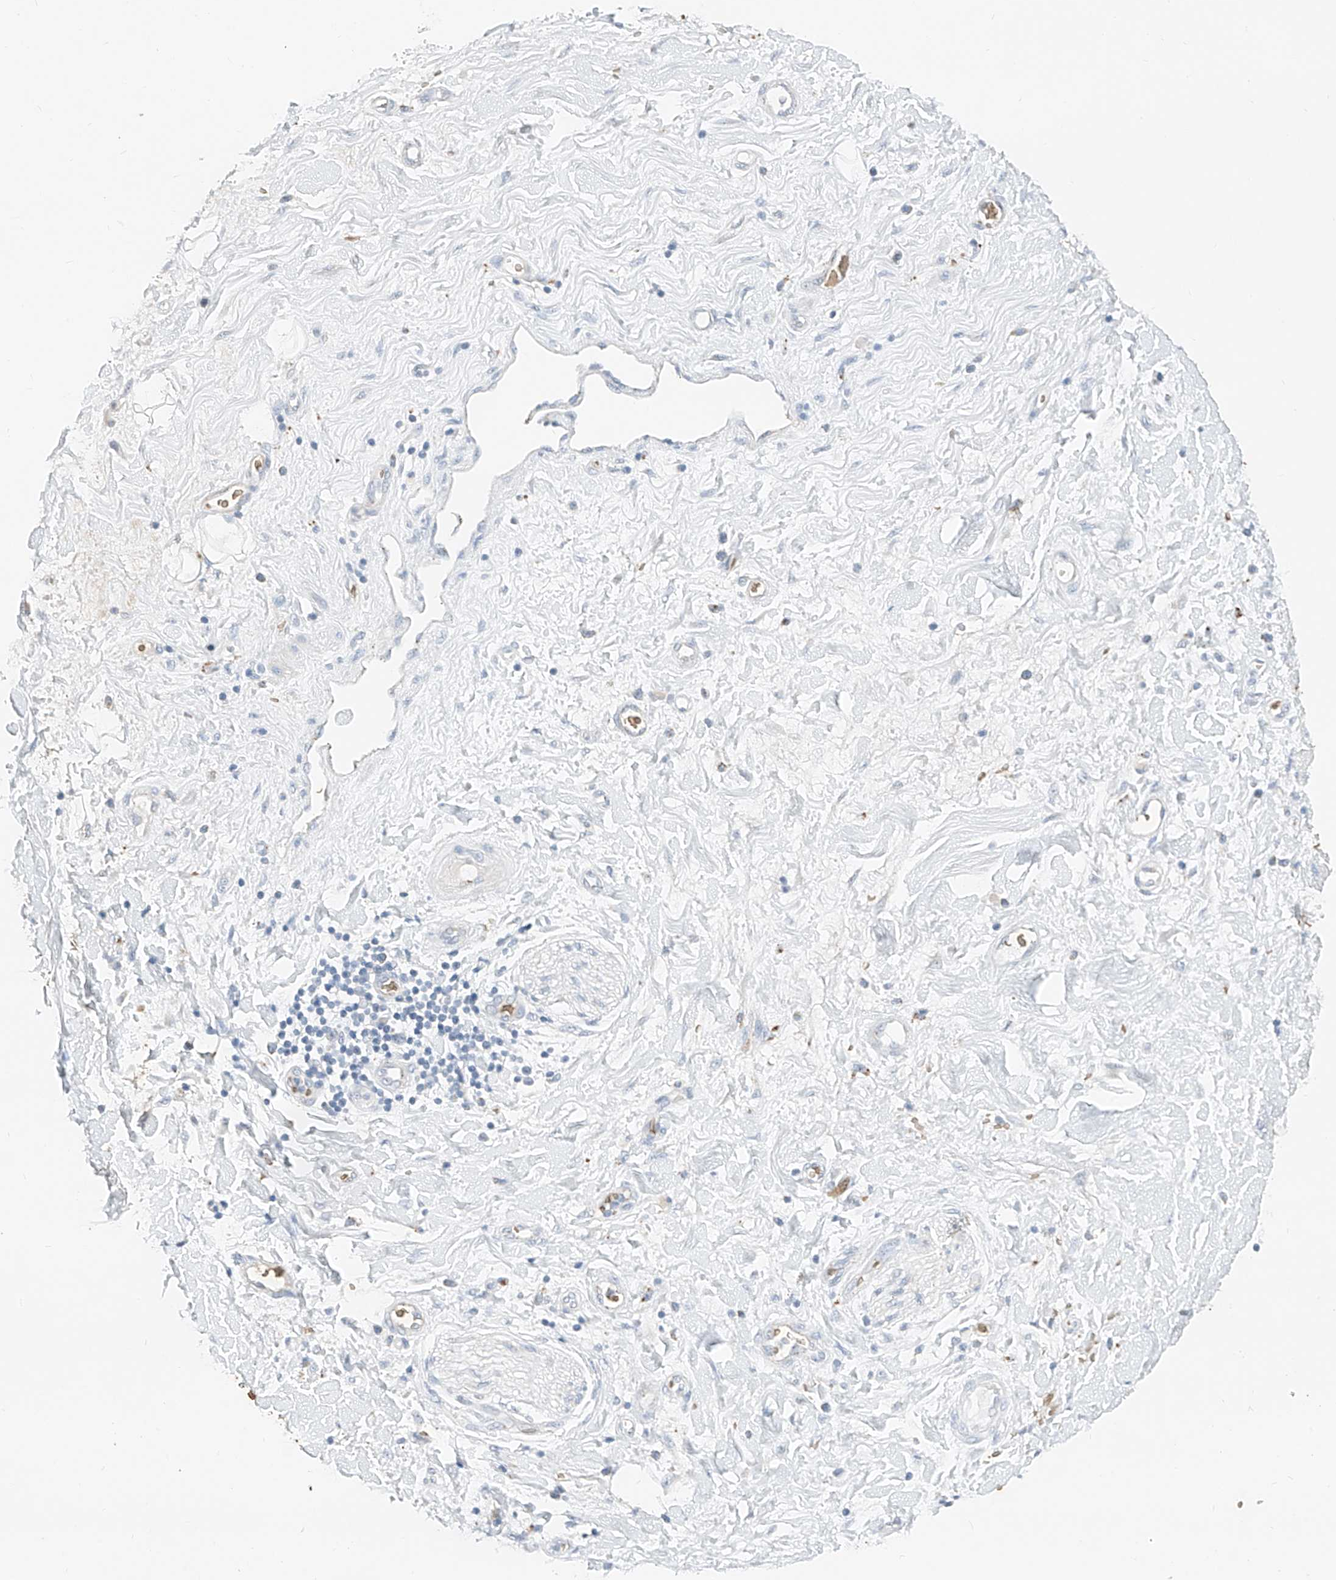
{"staining": {"intensity": "negative", "quantity": "none", "location": "none"}, "tissue": "adipose tissue", "cell_type": "Adipocytes", "image_type": "normal", "snomed": [{"axis": "morphology", "description": "Normal tissue, NOS"}, {"axis": "morphology", "description": "Adenocarcinoma, NOS"}, {"axis": "topography", "description": "Pancreas"}, {"axis": "topography", "description": "Peripheral nerve tissue"}], "caption": "The histopathology image exhibits no significant staining in adipocytes of adipose tissue. The staining was performed using DAB (3,3'-diaminobenzidine) to visualize the protein expression in brown, while the nuclei were stained in blue with hematoxylin (Magnification: 20x).", "gene": "PRSS23", "patient": {"sex": "male", "age": 59}}